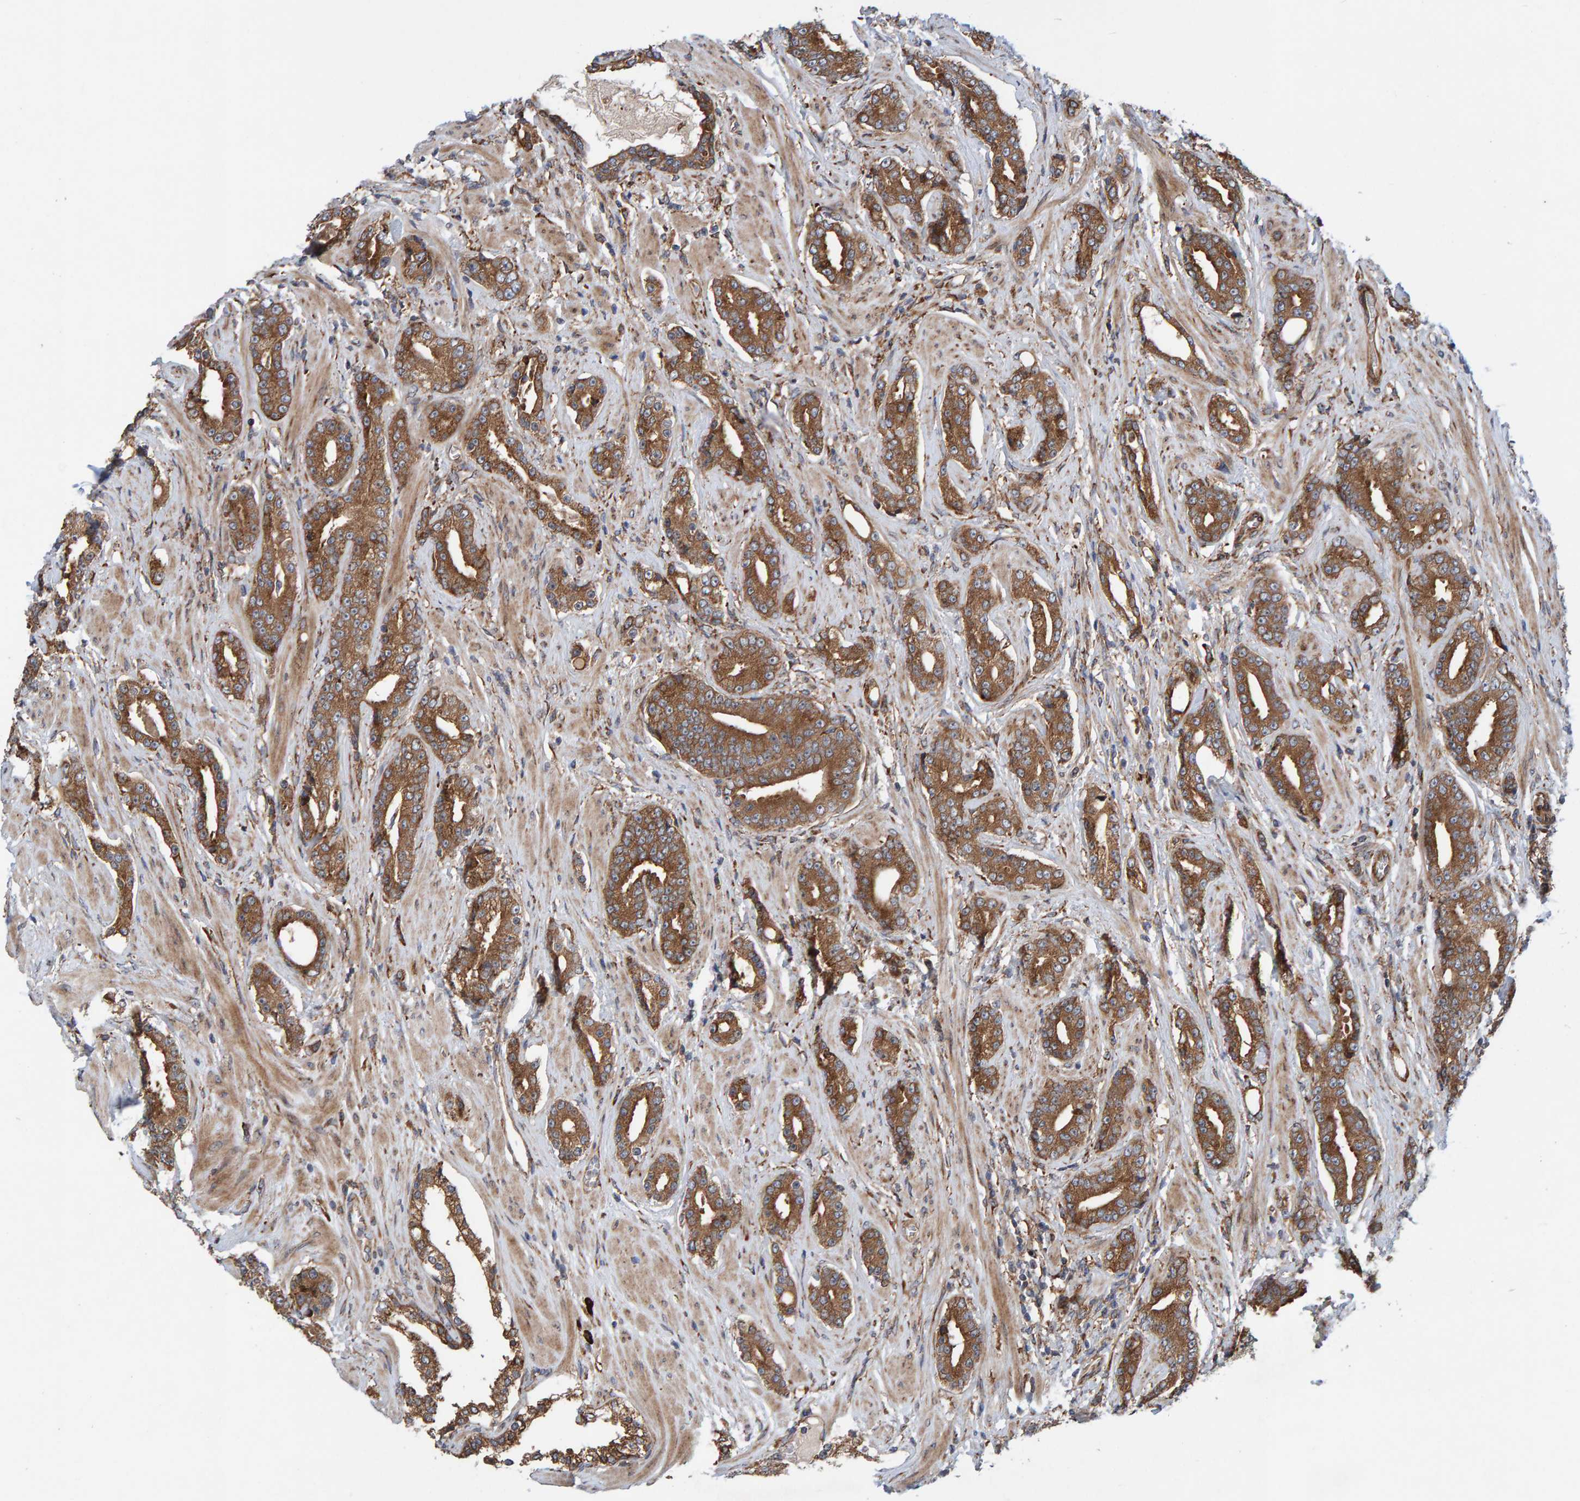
{"staining": {"intensity": "moderate", "quantity": ">75%", "location": "cytoplasmic/membranous"}, "tissue": "prostate cancer", "cell_type": "Tumor cells", "image_type": "cancer", "snomed": [{"axis": "morphology", "description": "Adenocarcinoma, High grade"}, {"axis": "topography", "description": "Prostate"}], "caption": "Immunohistochemical staining of human prostate adenocarcinoma (high-grade) shows medium levels of moderate cytoplasmic/membranous positivity in approximately >75% of tumor cells. Using DAB (3,3'-diaminobenzidine) (brown) and hematoxylin (blue) stains, captured at high magnification using brightfield microscopy.", "gene": "KIAA0753", "patient": {"sex": "male", "age": 71}}